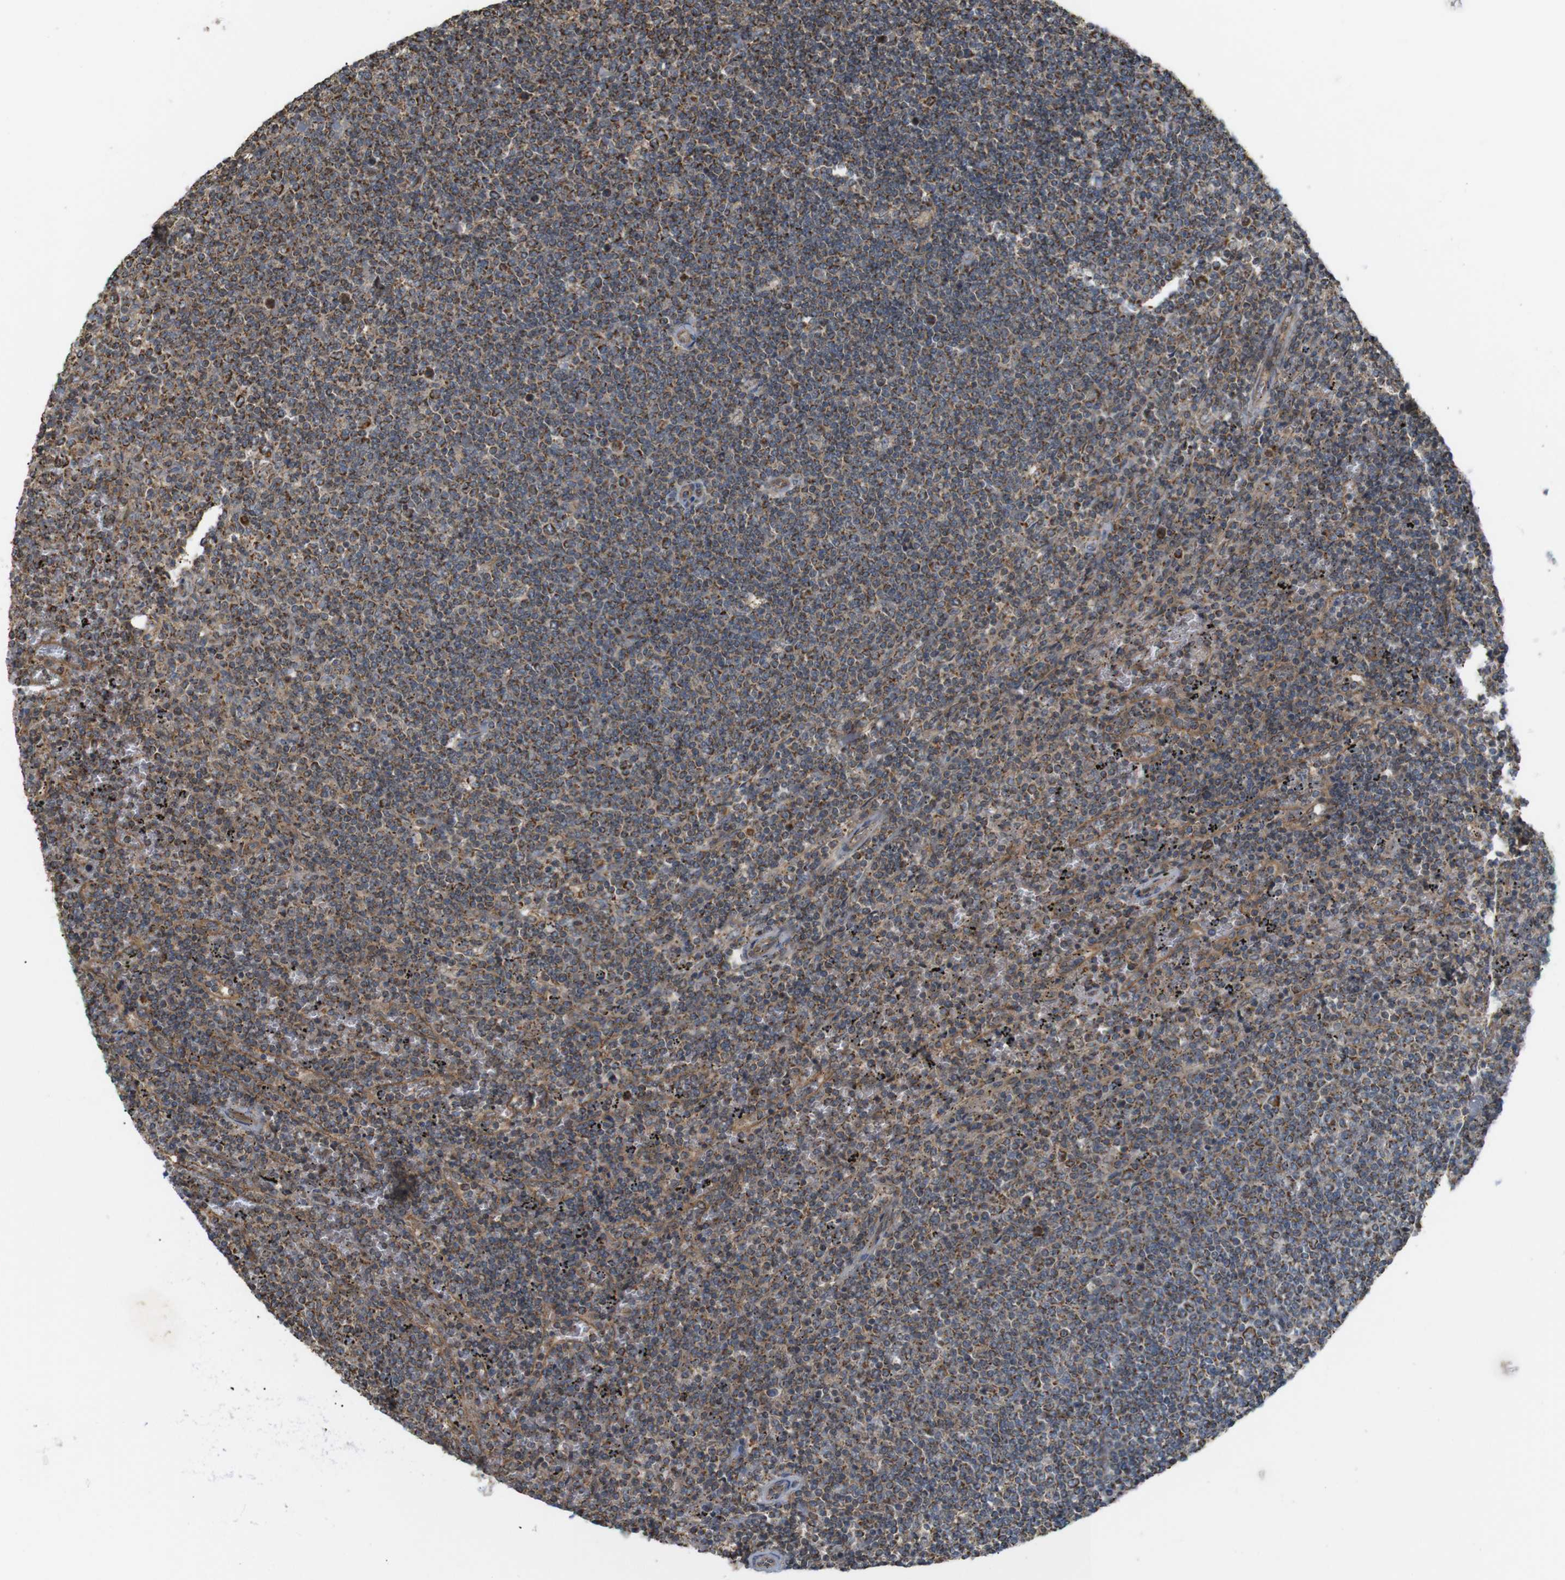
{"staining": {"intensity": "strong", "quantity": "25%-75%", "location": "cytoplasmic/membranous"}, "tissue": "lymphoma", "cell_type": "Tumor cells", "image_type": "cancer", "snomed": [{"axis": "morphology", "description": "Malignant lymphoma, non-Hodgkin's type, Low grade"}, {"axis": "topography", "description": "Spleen"}], "caption": "DAB immunohistochemical staining of lymphoma shows strong cytoplasmic/membranous protein expression in about 25%-75% of tumor cells. The staining was performed using DAB, with brown indicating positive protein expression. Nuclei are stained blue with hematoxylin.", "gene": "KSR1", "patient": {"sex": "female", "age": 50}}